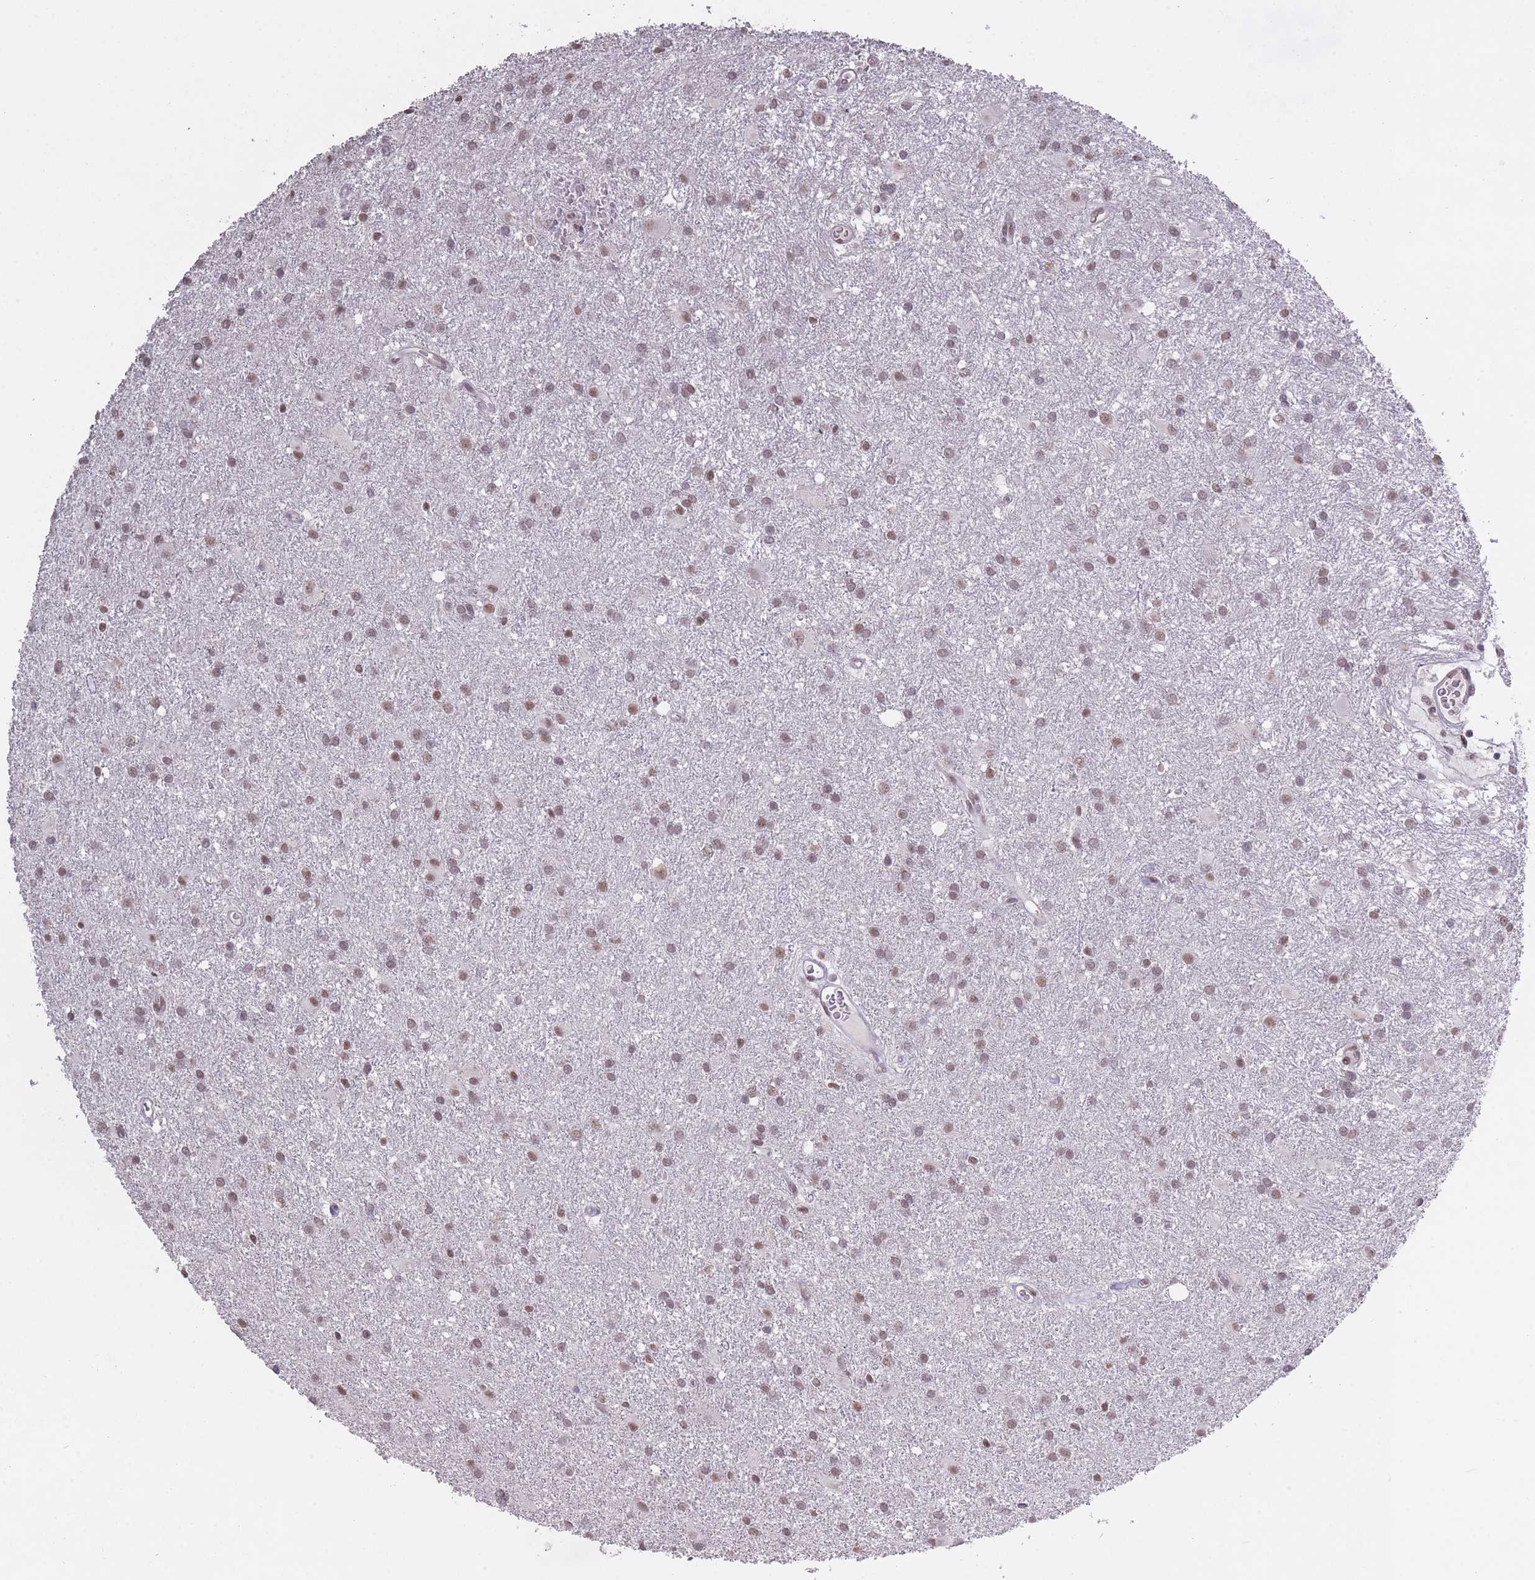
{"staining": {"intensity": "weak", "quantity": "25%-75%", "location": "nuclear"}, "tissue": "glioma", "cell_type": "Tumor cells", "image_type": "cancer", "snomed": [{"axis": "morphology", "description": "Glioma, malignant, High grade"}, {"axis": "topography", "description": "Brain"}], "caption": "Protein staining by IHC demonstrates weak nuclear staining in about 25%-75% of tumor cells in high-grade glioma (malignant).", "gene": "HNRNPUL1", "patient": {"sex": "female", "age": 50}}